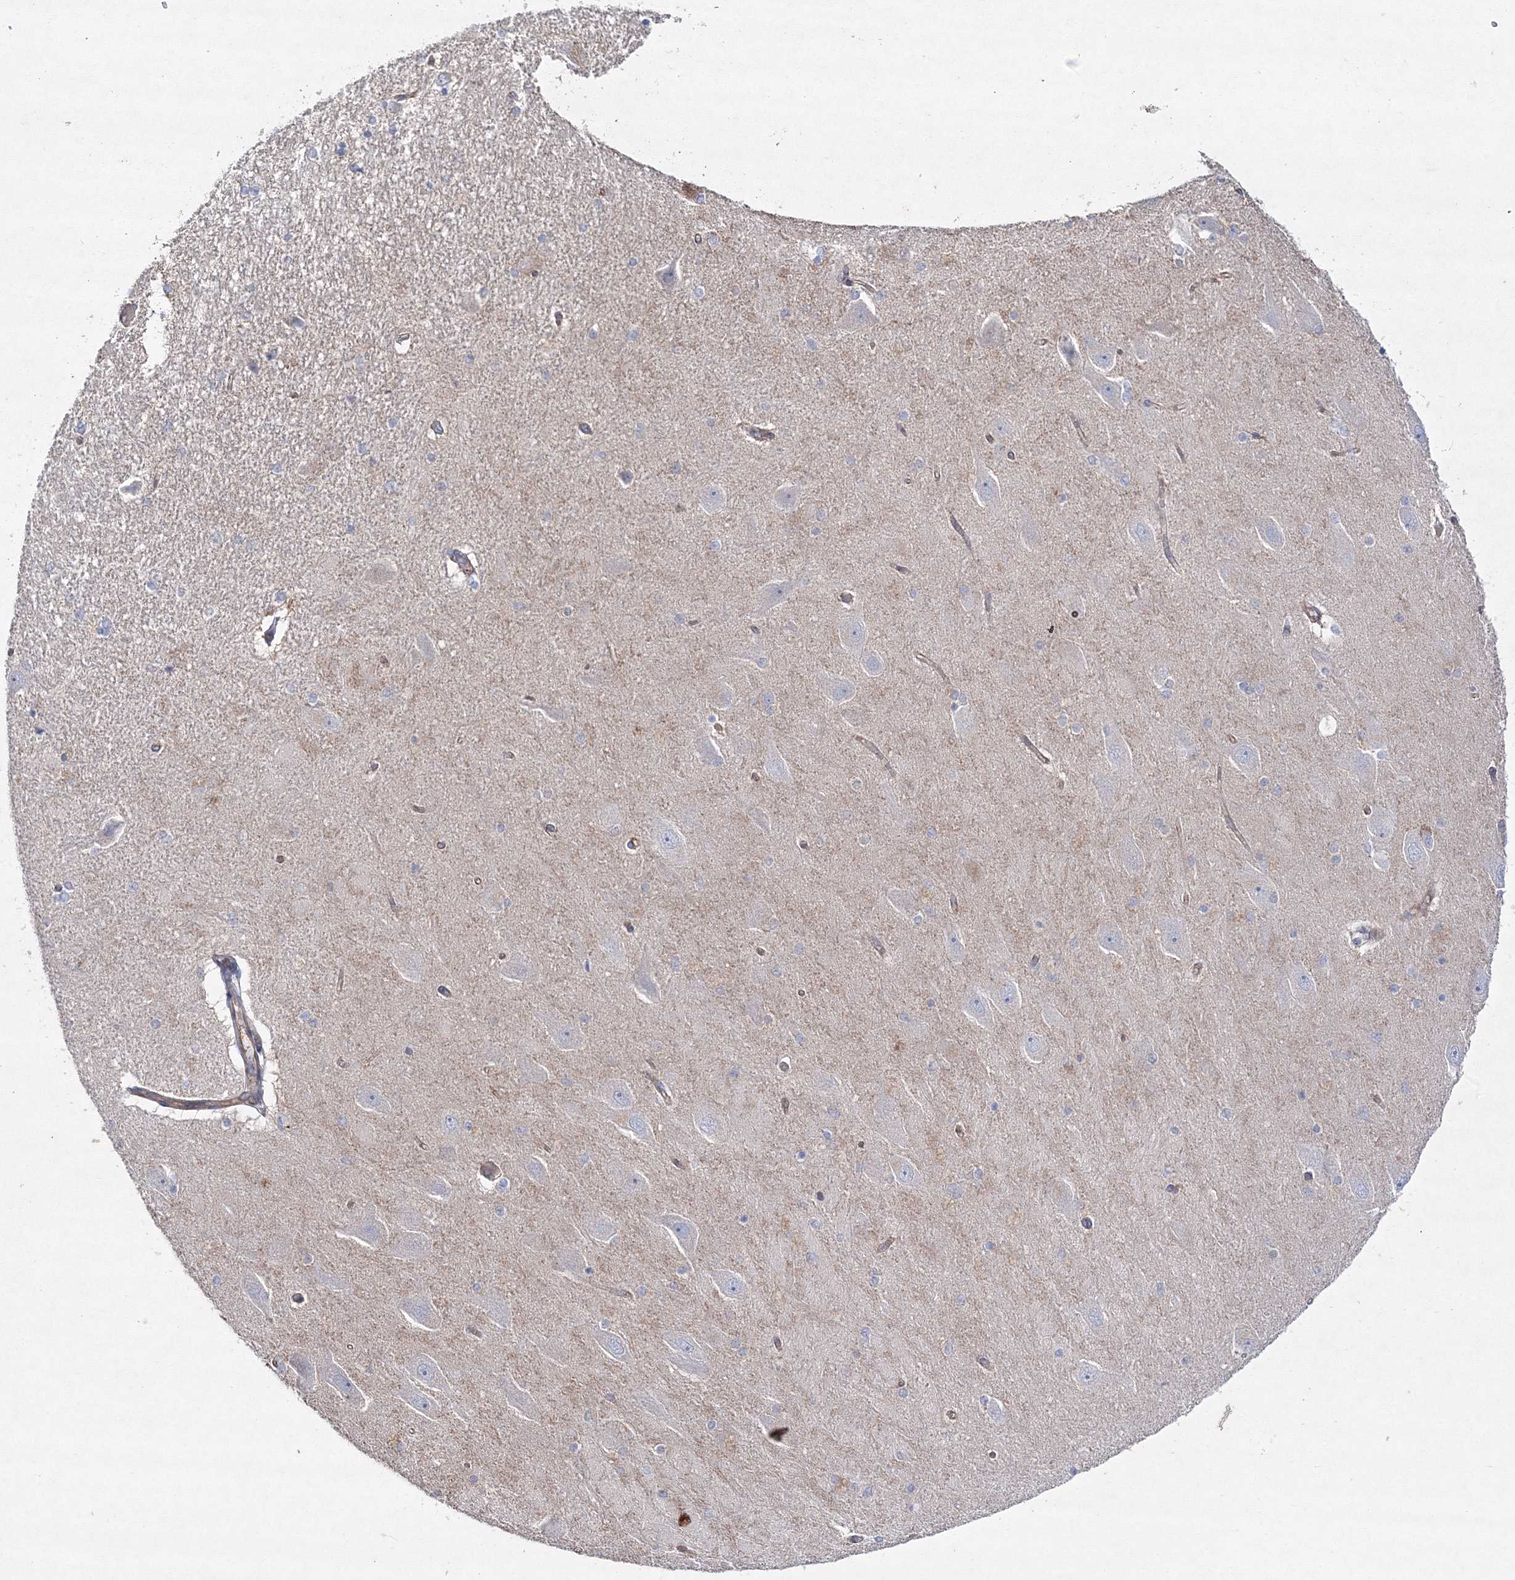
{"staining": {"intensity": "negative", "quantity": "none", "location": "none"}, "tissue": "hippocampus", "cell_type": "Glial cells", "image_type": "normal", "snomed": [{"axis": "morphology", "description": "Normal tissue, NOS"}, {"axis": "topography", "description": "Hippocampus"}], "caption": "IHC of unremarkable human hippocampus demonstrates no staining in glial cells. Nuclei are stained in blue.", "gene": "NAA40", "patient": {"sex": "female", "age": 54}}